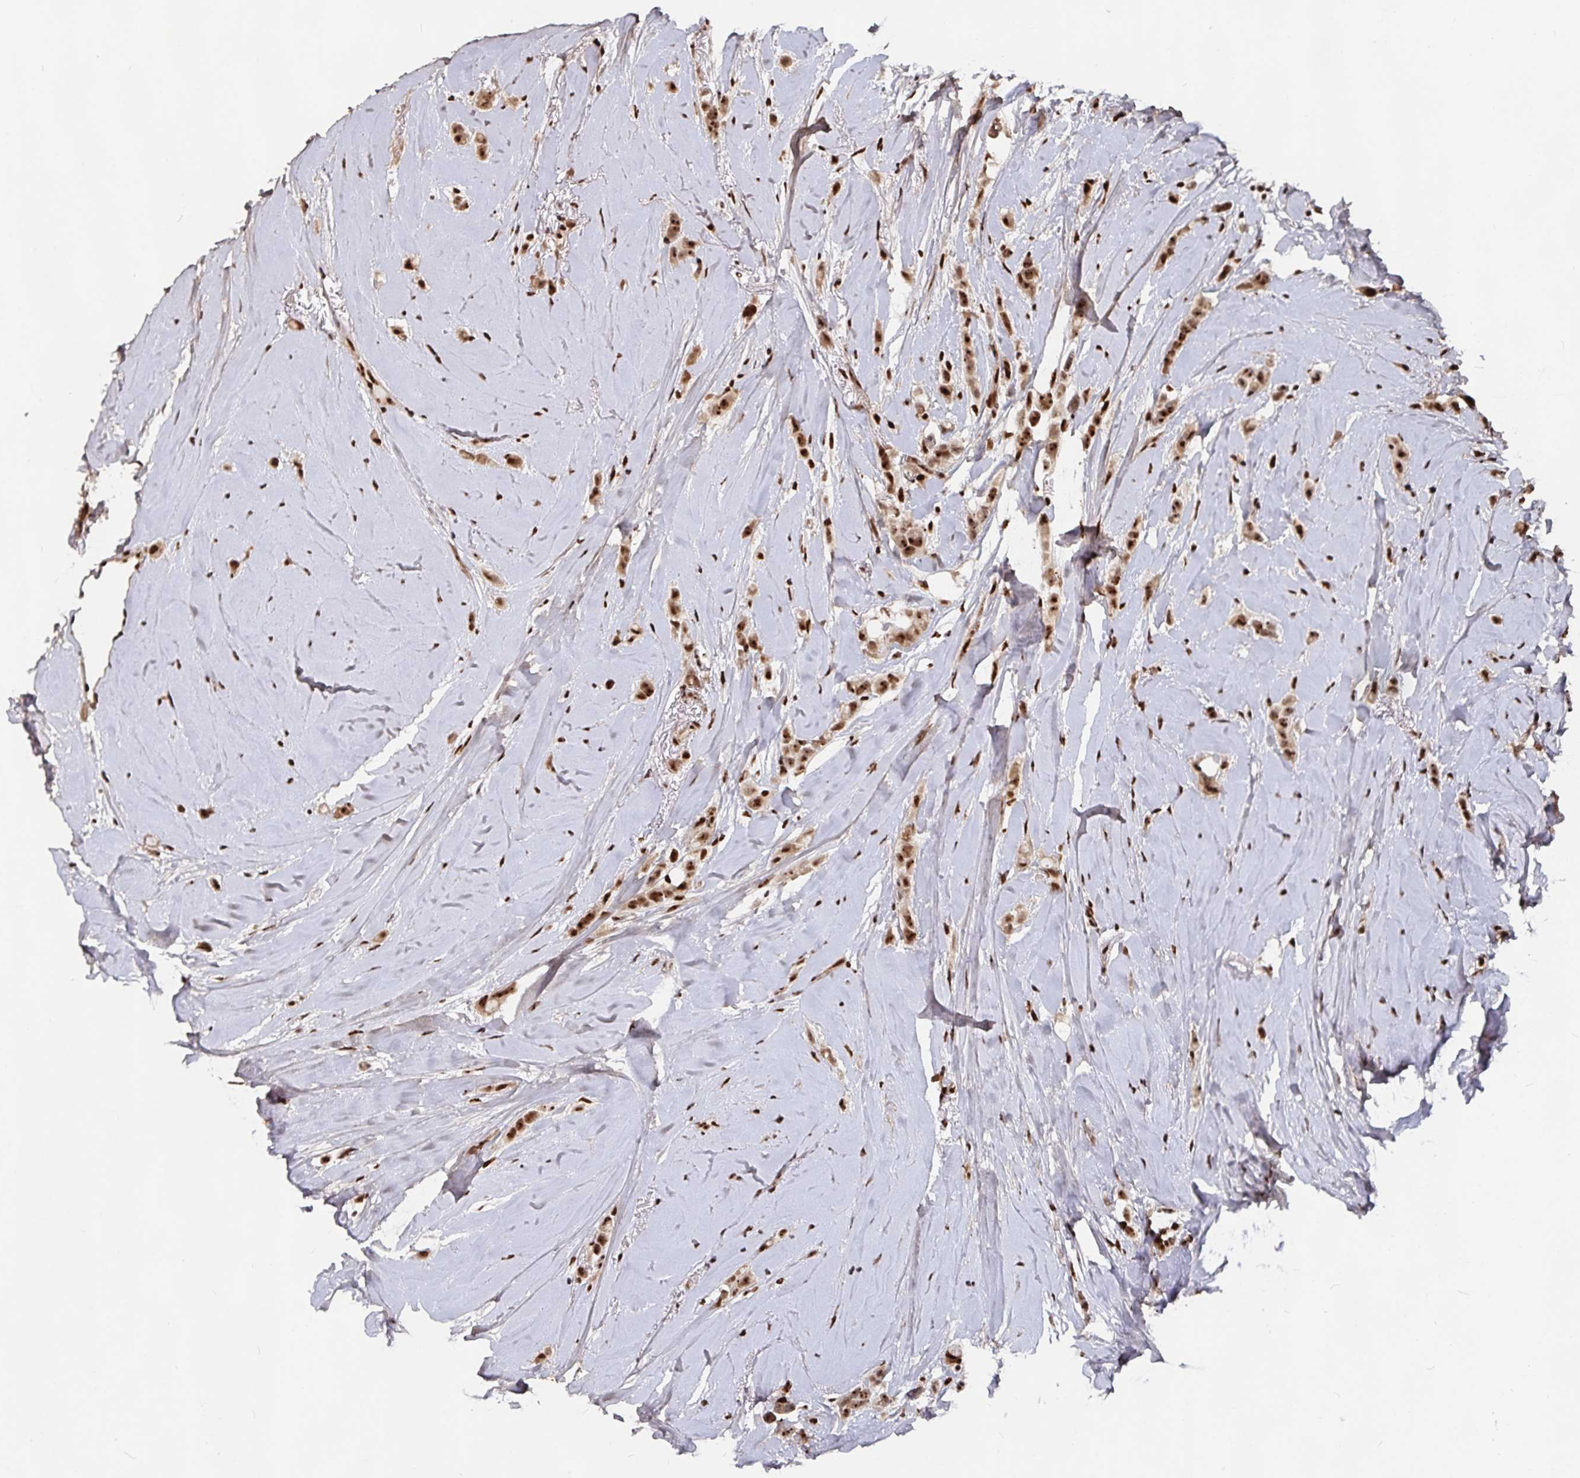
{"staining": {"intensity": "strong", "quantity": ">75%", "location": "nuclear"}, "tissue": "breast cancer", "cell_type": "Tumor cells", "image_type": "cancer", "snomed": [{"axis": "morphology", "description": "Lobular carcinoma"}, {"axis": "topography", "description": "Breast"}], "caption": "This histopathology image demonstrates breast lobular carcinoma stained with immunohistochemistry (IHC) to label a protein in brown. The nuclear of tumor cells show strong positivity for the protein. Nuclei are counter-stained blue.", "gene": "LAS1L", "patient": {"sex": "female", "age": 66}}